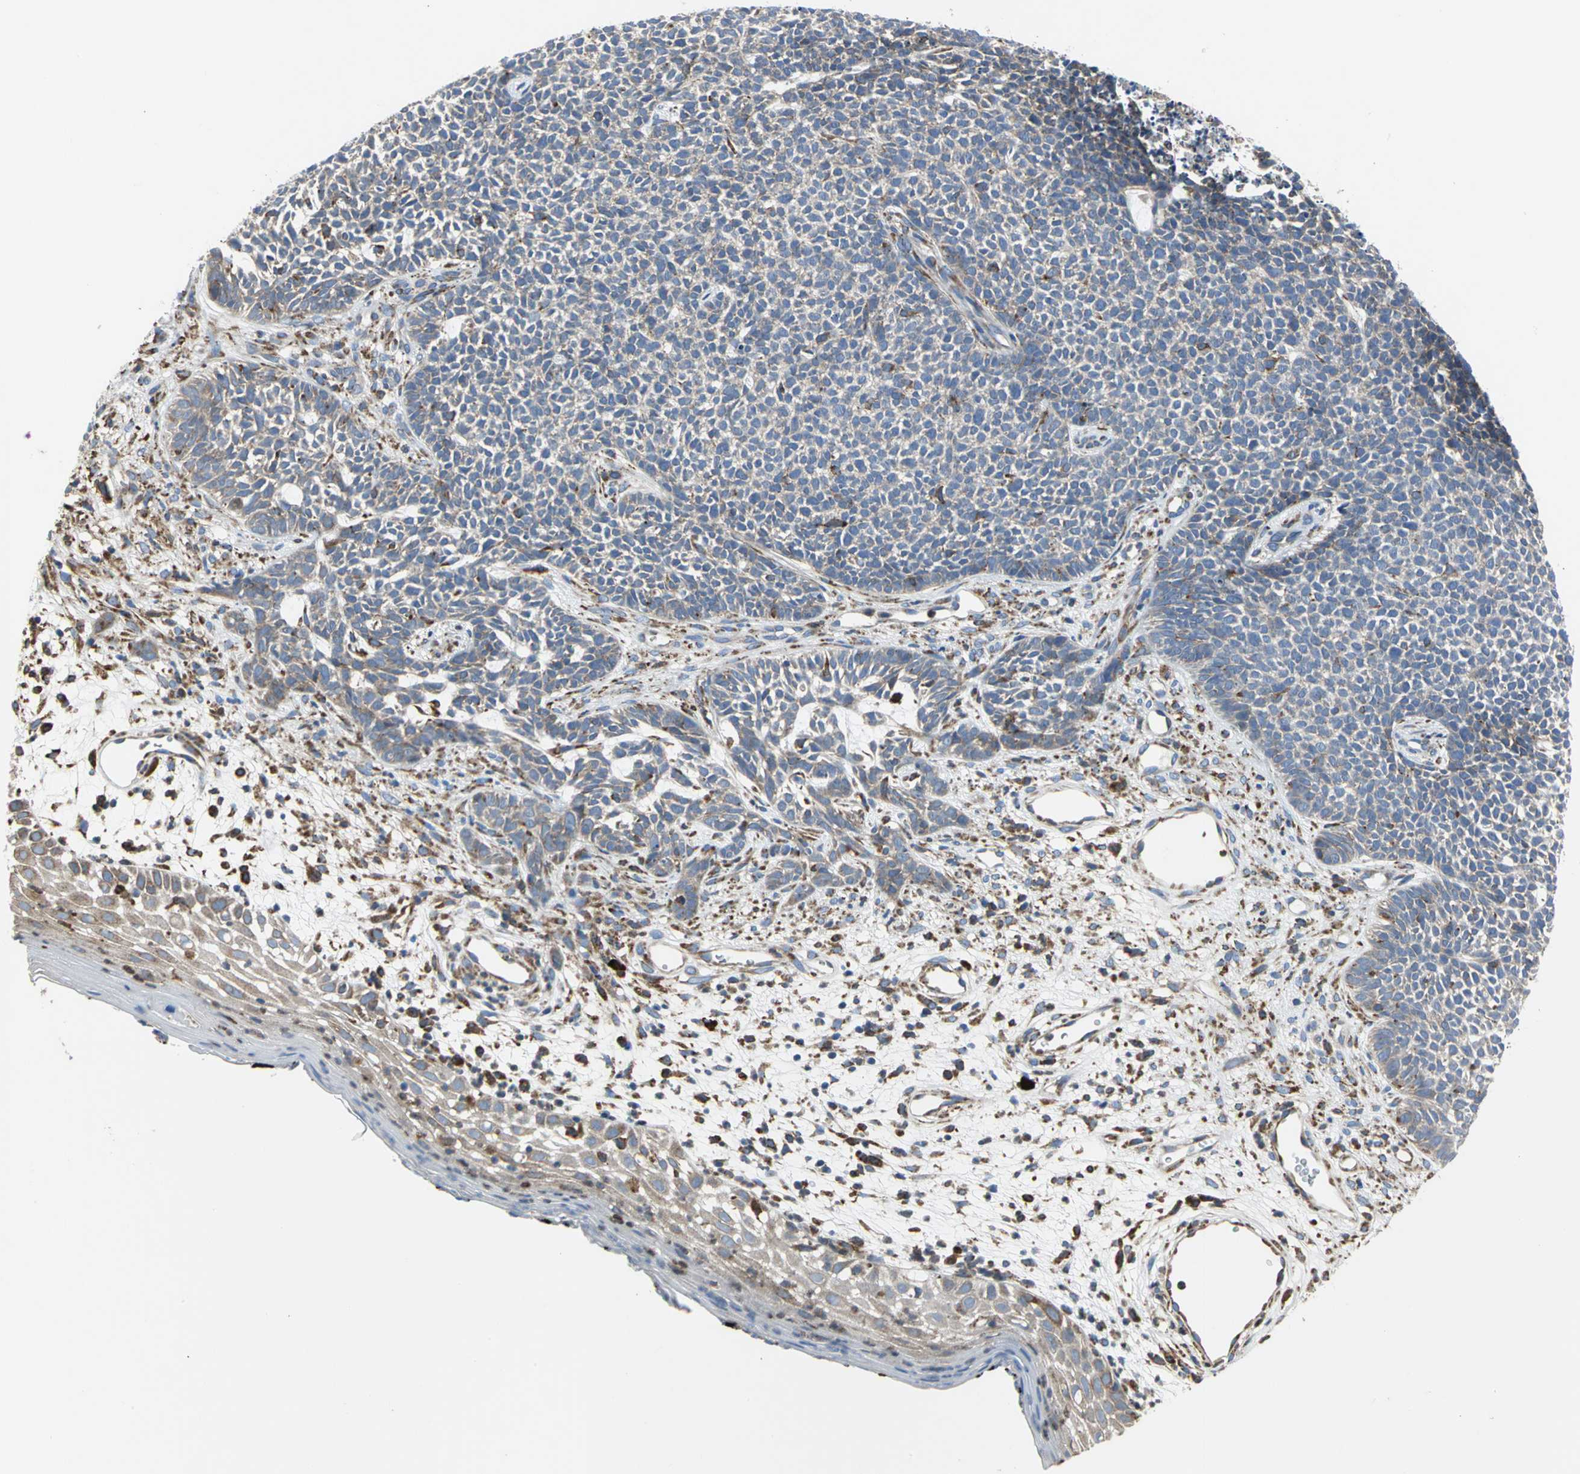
{"staining": {"intensity": "weak", "quantity": "25%-75%", "location": "cytoplasmic/membranous"}, "tissue": "skin cancer", "cell_type": "Tumor cells", "image_type": "cancer", "snomed": [{"axis": "morphology", "description": "Basal cell carcinoma"}, {"axis": "topography", "description": "Skin"}], "caption": "Protein expression analysis of skin basal cell carcinoma displays weak cytoplasmic/membranous positivity in about 25%-75% of tumor cells.", "gene": "SDF2L1", "patient": {"sex": "female", "age": 84}}